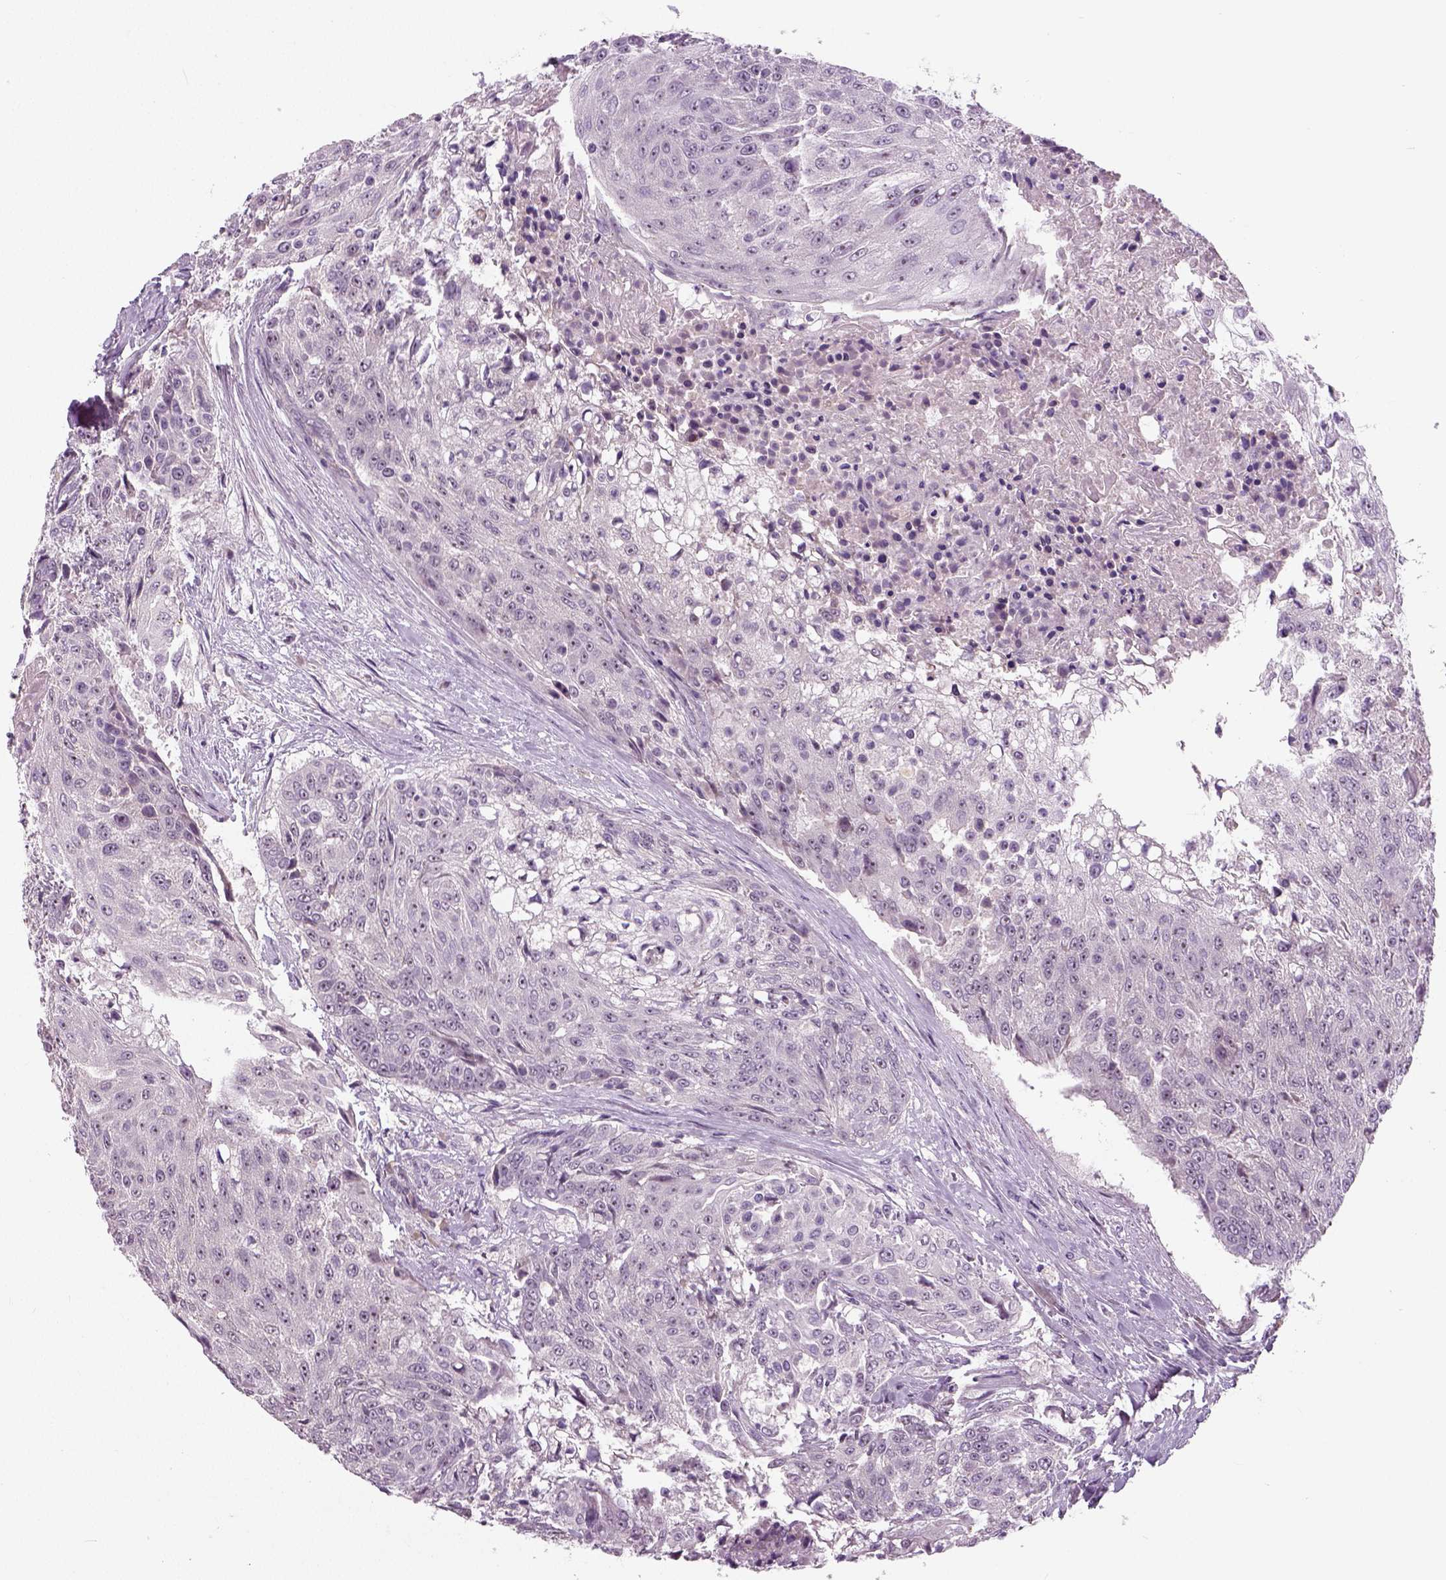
{"staining": {"intensity": "negative", "quantity": "none", "location": "none"}, "tissue": "urothelial cancer", "cell_type": "Tumor cells", "image_type": "cancer", "snomed": [{"axis": "morphology", "description": "Urothelial carcinoma, High grade"}, {"axis": "topography", "description": "Urinary bladder"}], "caption": "DAB (3,3'-diaminobenzidine) immunohistochemical staining of urothelial cancer exhibits no significant staining in tumor cells.", "gene": "NECAB1", "patient": {"sex": "female", "age": 63}}